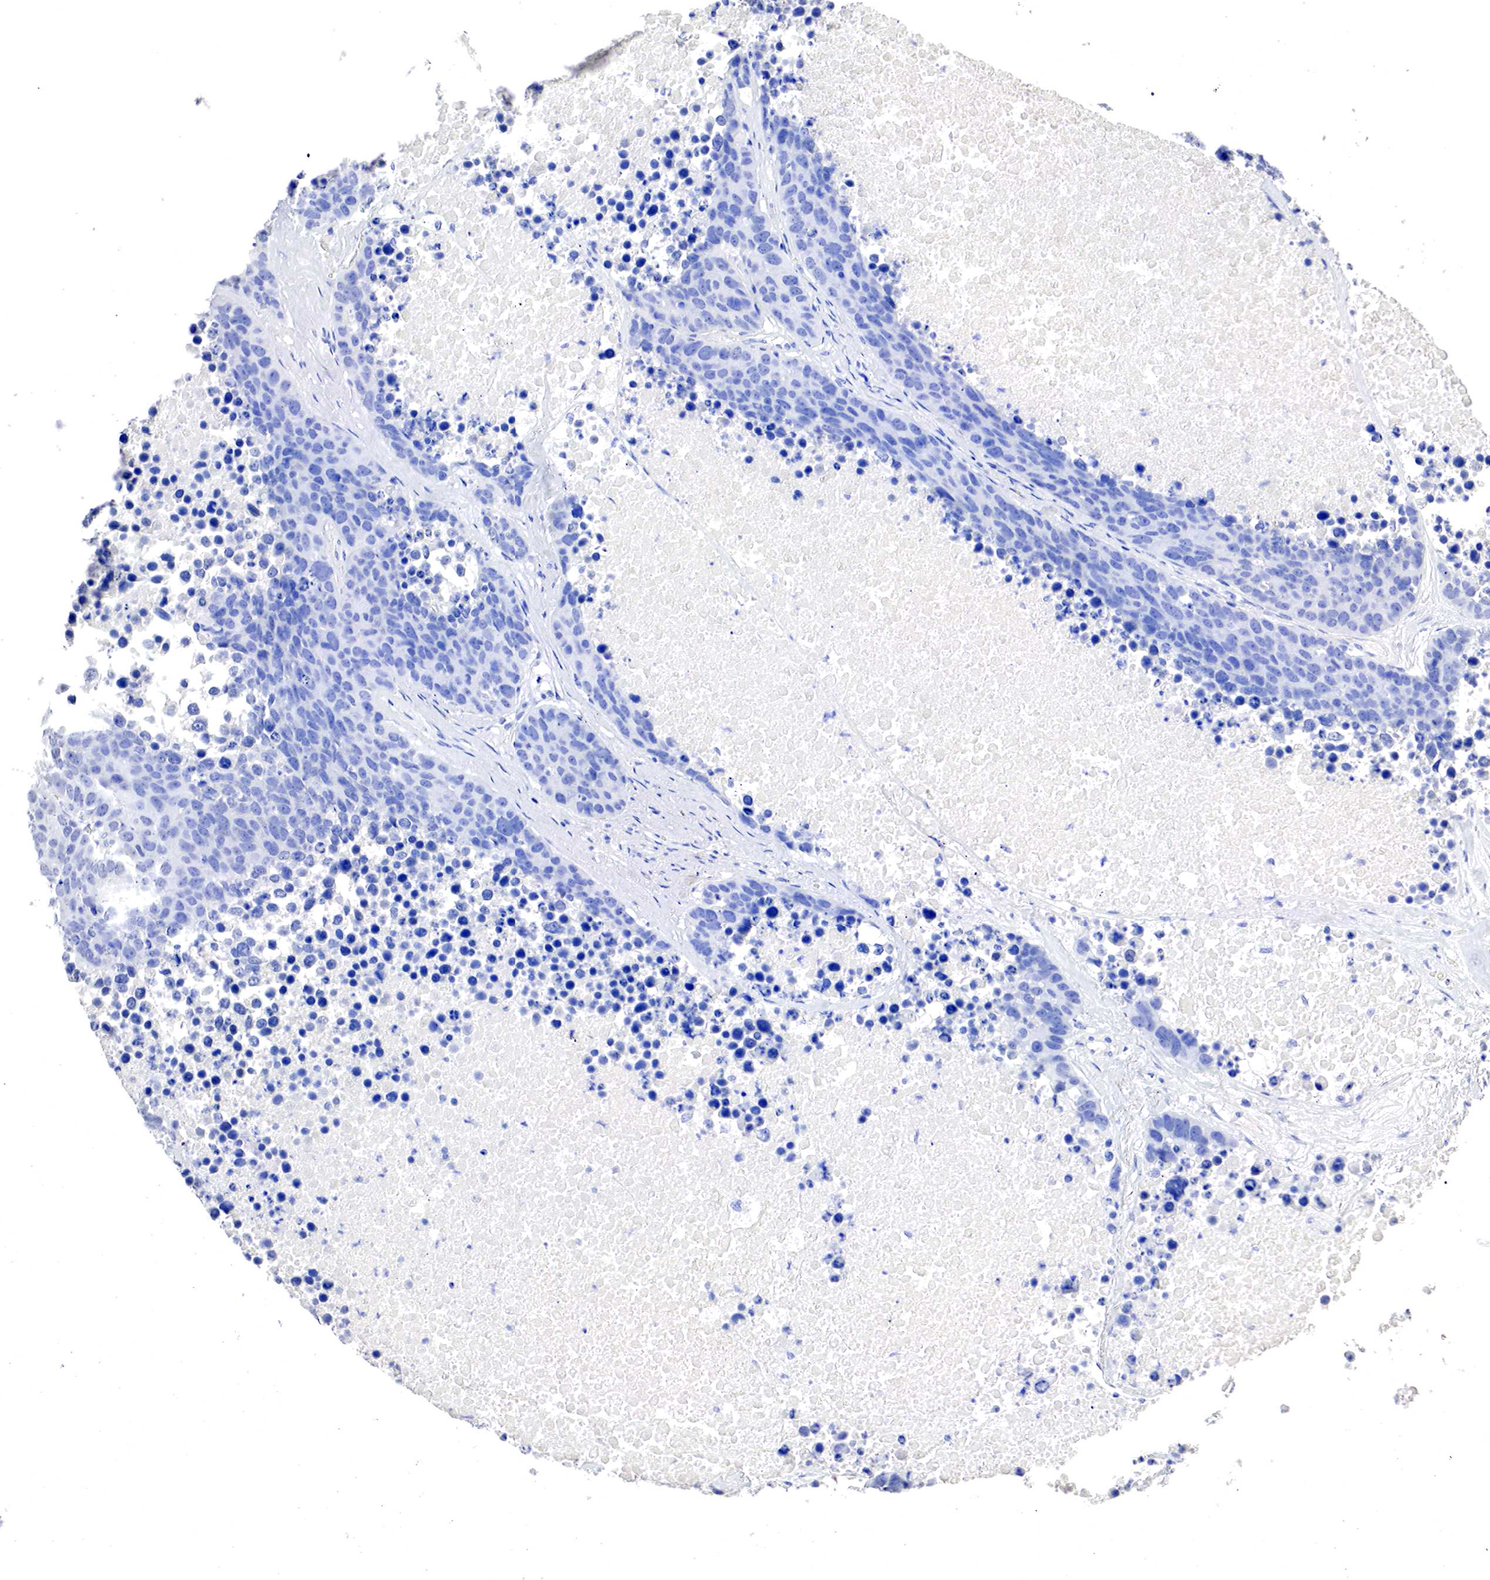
{"staining": {"intensity": "negative", "quantity": "none", "location": "none"}, "tissue": "lung cancer", "cell_type": "Tumor cells", "image_type": "cancer", "snomed": [{"axis": "morphology", "description": "Carcinoid, malignant, NOS"}, {"axis": "topography", "description": "Lung"}], "caption": "Carcinoid (malignant) (lung) stained for a protein using immunohistochemistry exhibits no positivity tumor cells.", "gene": "OTC", "patient": {"sex": "male", "age": 60}}